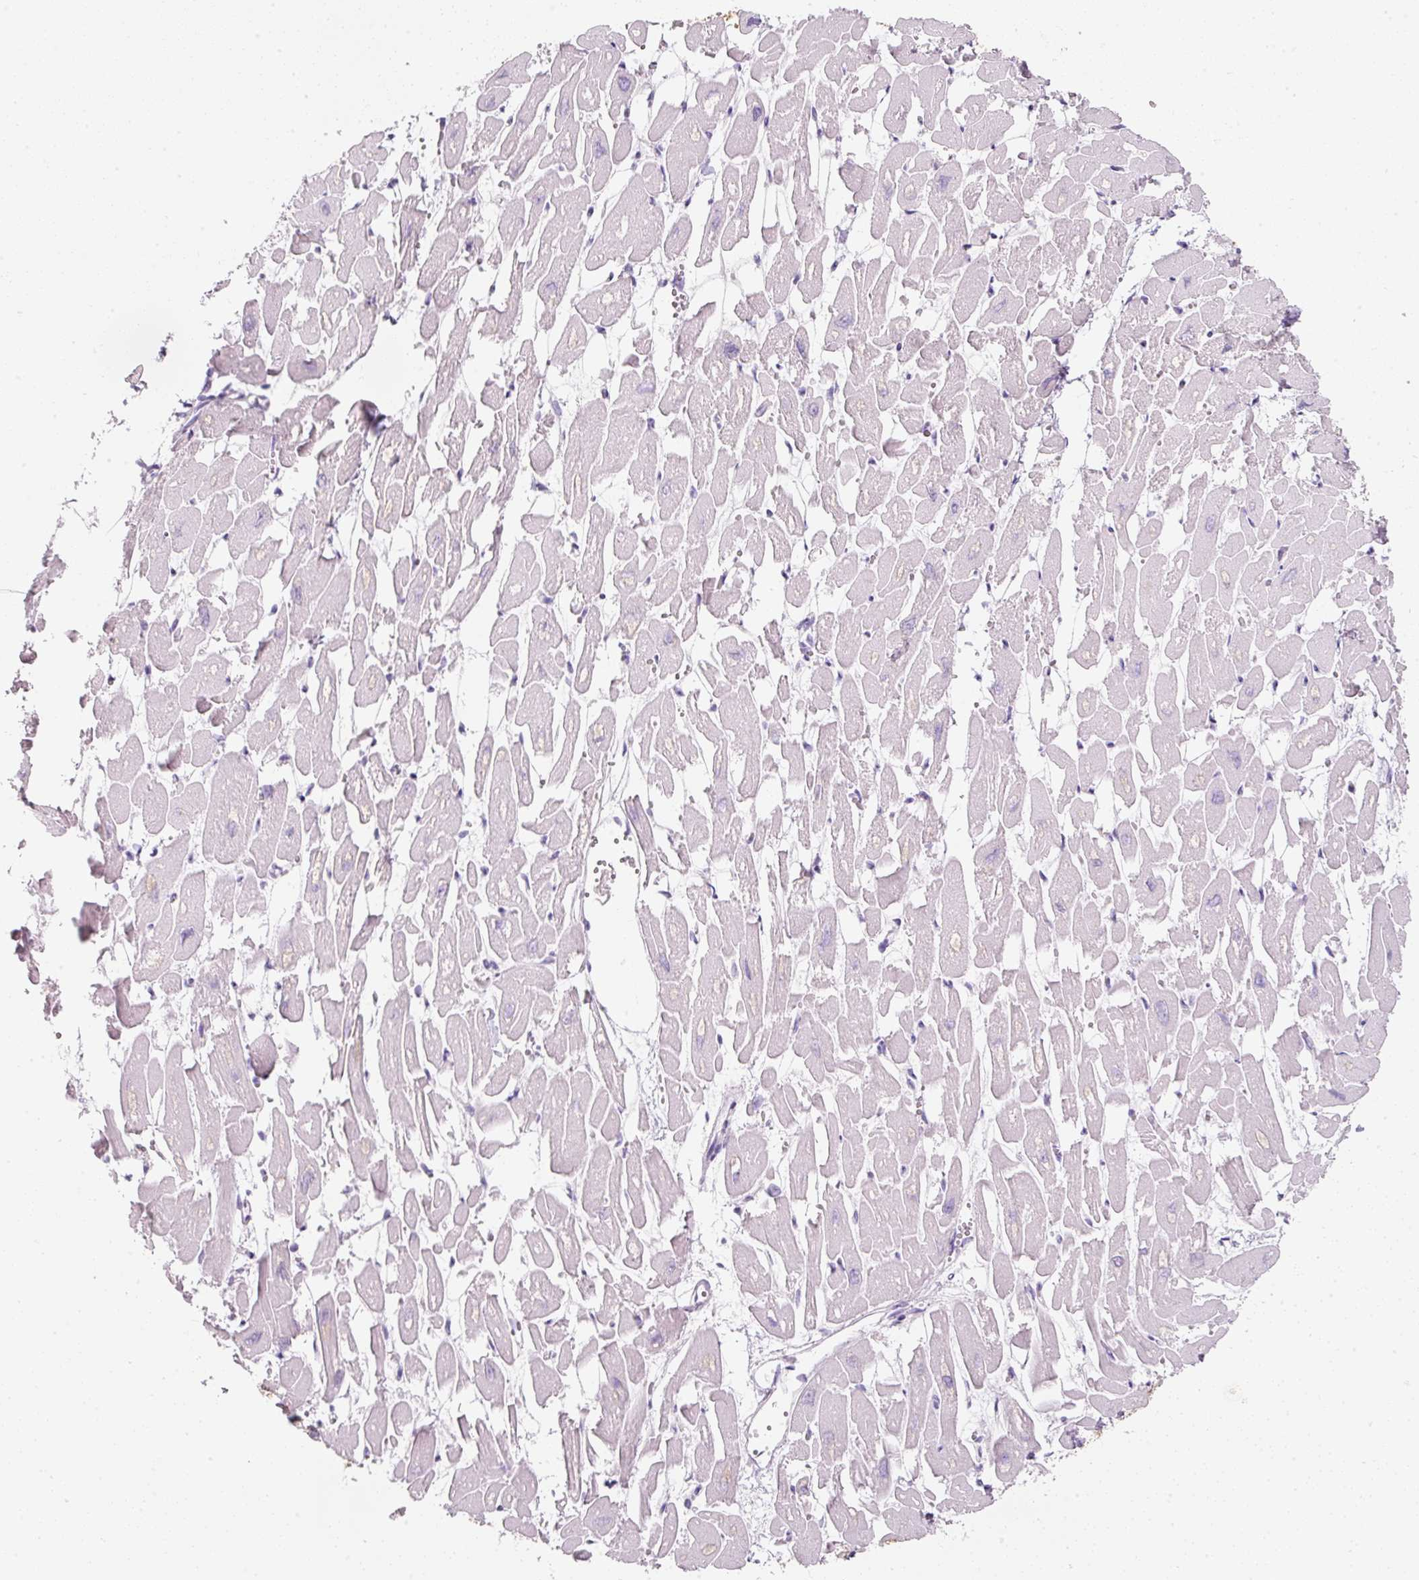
{"staining": {"intensity": "negative", "quantity": "none", "location": "none"}, "tissue": "heart muscle", "cell_type": "Cardiomyocytes", "image_type": "normal", "snomed": [{"axis": "morphology", "description": "Normal tissue, NOS"}, {"axis": "topography", "description": "Heart"}], "caption": "This is an immunohistochemistry histopathology image of normal heart muscle. There is no expression in cardiomyocytes.", "gene": "DNM1", "patient": {"sex": "male", "age": 54}}